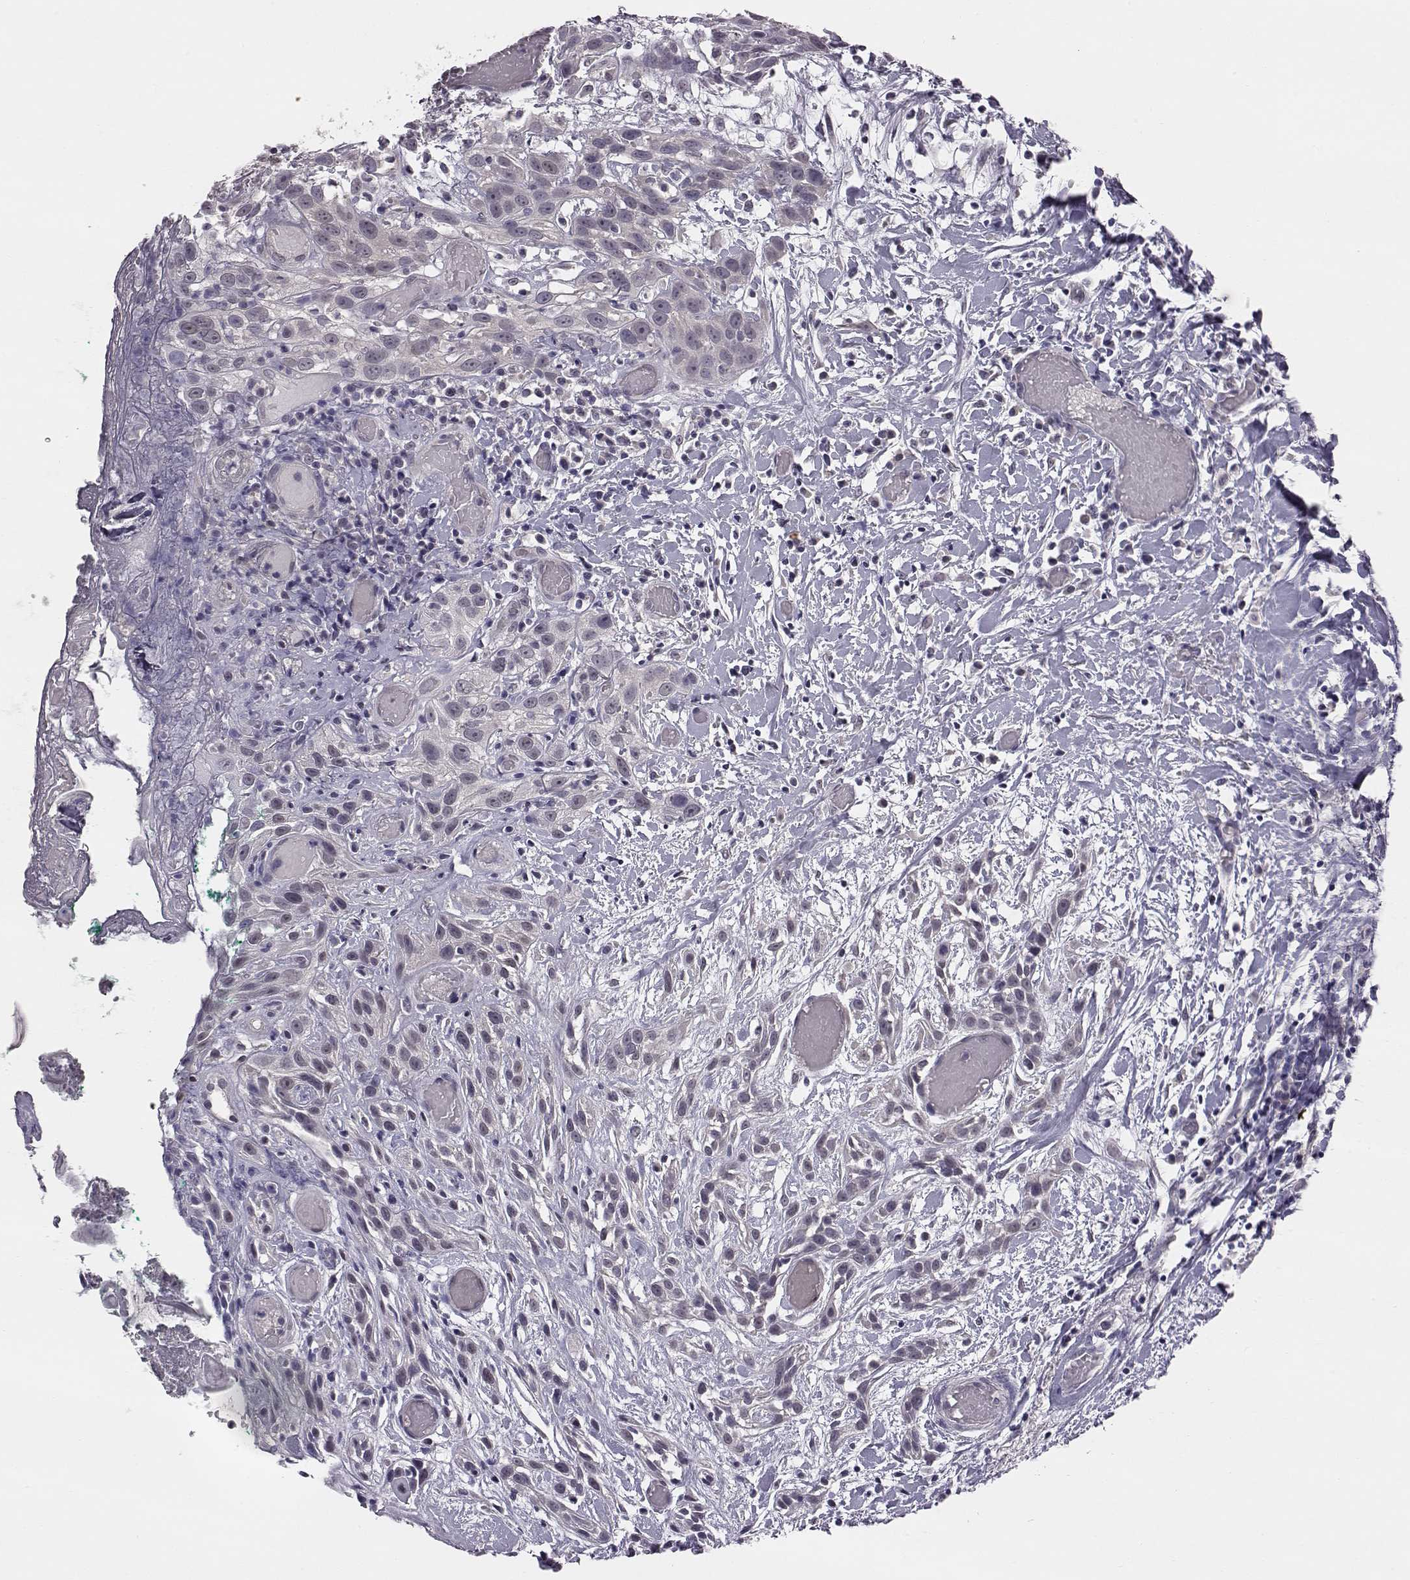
{"staining": {"intensity": "negative", "quantity": "none", "location": "none"}, "tissue": "head and neck cancer", "cell_type": "Tumor cells", "image_type": "cancer", "snomed": [{"axis": "morphology", "description": "Normal tissue, NOS"}, {"axis": "morphology", "description": "Squamous cell carcinoma, NOS"}, {"axis": "topography", "description": "Oral tissue"}, {"axis": "topography", "description": "Salivary gland"}, {"axis": "topography", "description": "Head-Neck"}], "caption": "Tumor cells show no significant protein expression in head and neck squamous cell carcinoma.", "gene": "C10orf62", "patient": {"sex": "female", "age": 62}}